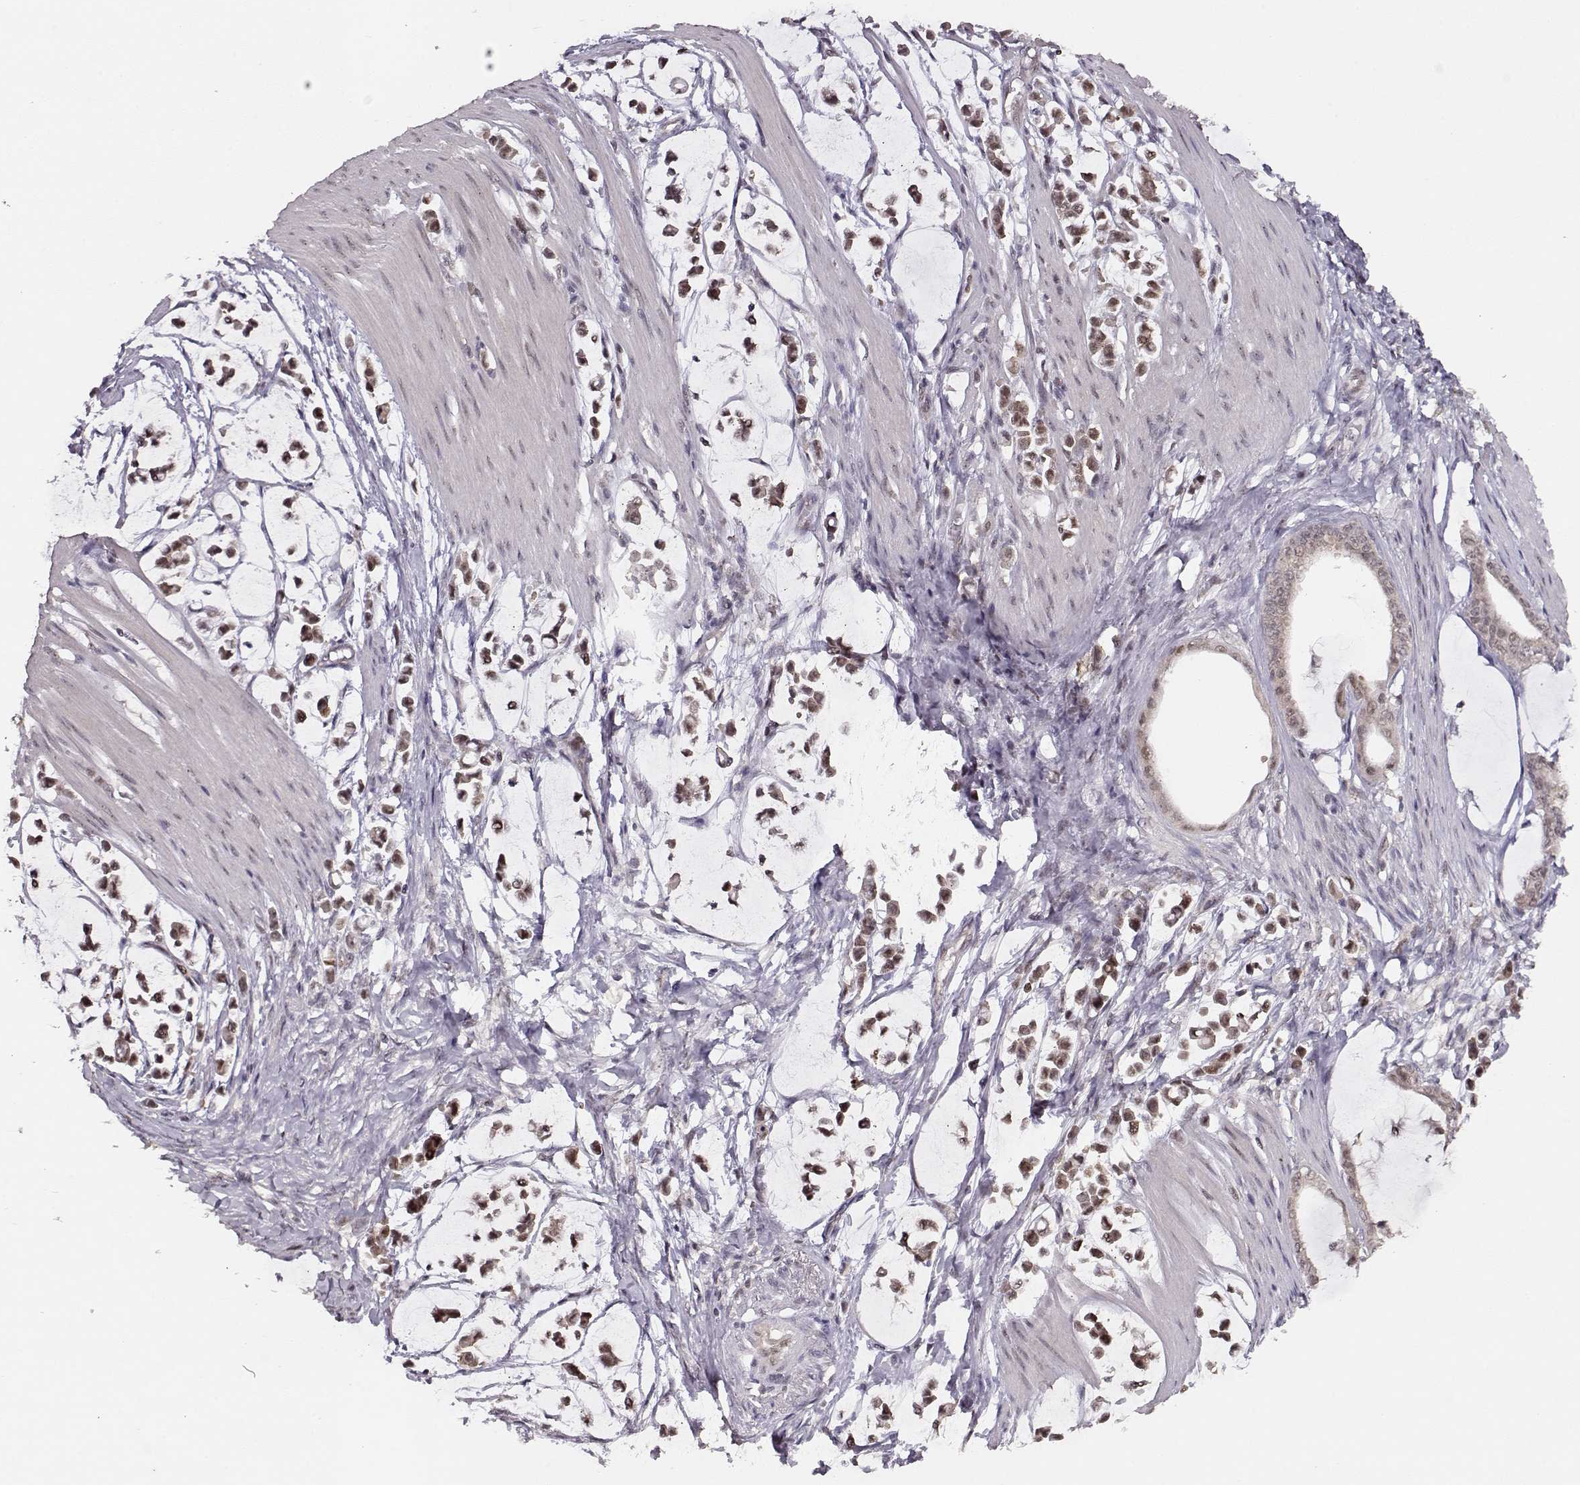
{"staining": {"intensity": "moderate", "quantity": "<25%", "location": "nuclear"}, "tissue": "stomach cancer", "cell_type": "Tumor cells", "image_type": "cancer", "snomed": [{"axis": "morphology", "description": "Adenocarcinoma, NOS"}, {"axis": "topography", "description": "Stomach"}], "caption": "Immunohistochemical staining of stomach adenocarcinoma demonstrates low levels of moderate nuclear expression in approximately <25% of tumor cells. The staining was performed using DAB (3,3'-diaminobenzidine) to visualize the protein expression in brown, while the nuclei were stained in blue with hematoxylin (Magnification: 20x).", "gene": "CSNK2A1", "patient": {"sex": "male", "age": 82}}